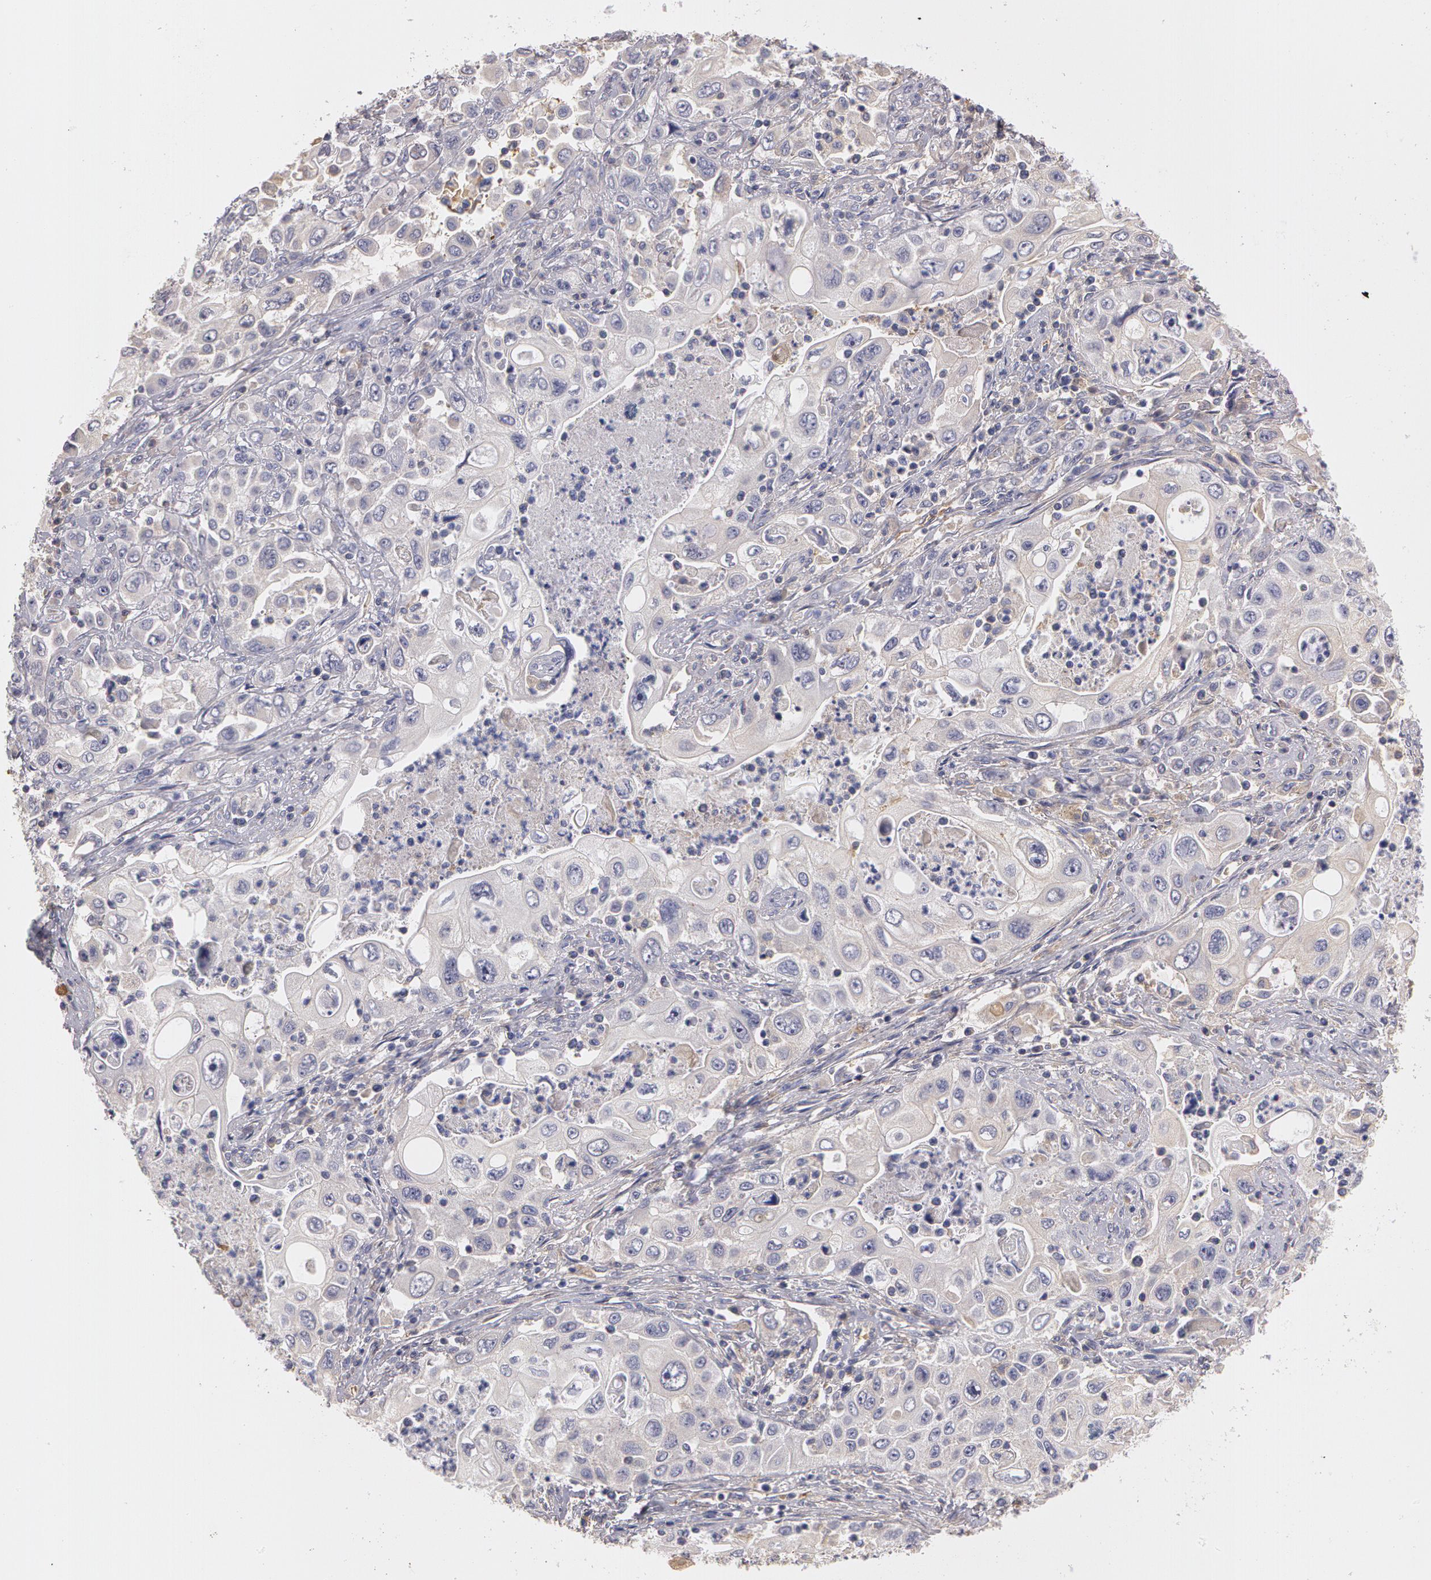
{"staining": {"intensity": "negative", "quantity": "none", "location": "none"}, "tissue": "pancreatic cancer", "cell_type": "Tumor cells", "image_type": "cancer", "snomed": [{"axis": "morphology", "description": "Adenocarcinoma, NOS"}, {"axis": "topography", "description": "Pancreas"}], "caption": "This histopathology image is of pancreatic adenocarcinoma stained with immunohistochemistry to label a protein in brown with the nuclei are counter-stained blue. There is no staining in tumor cells. Nuclei are stained in blue.", "gene": "C1R", "patient": {"sex": "male", "age": 70}}